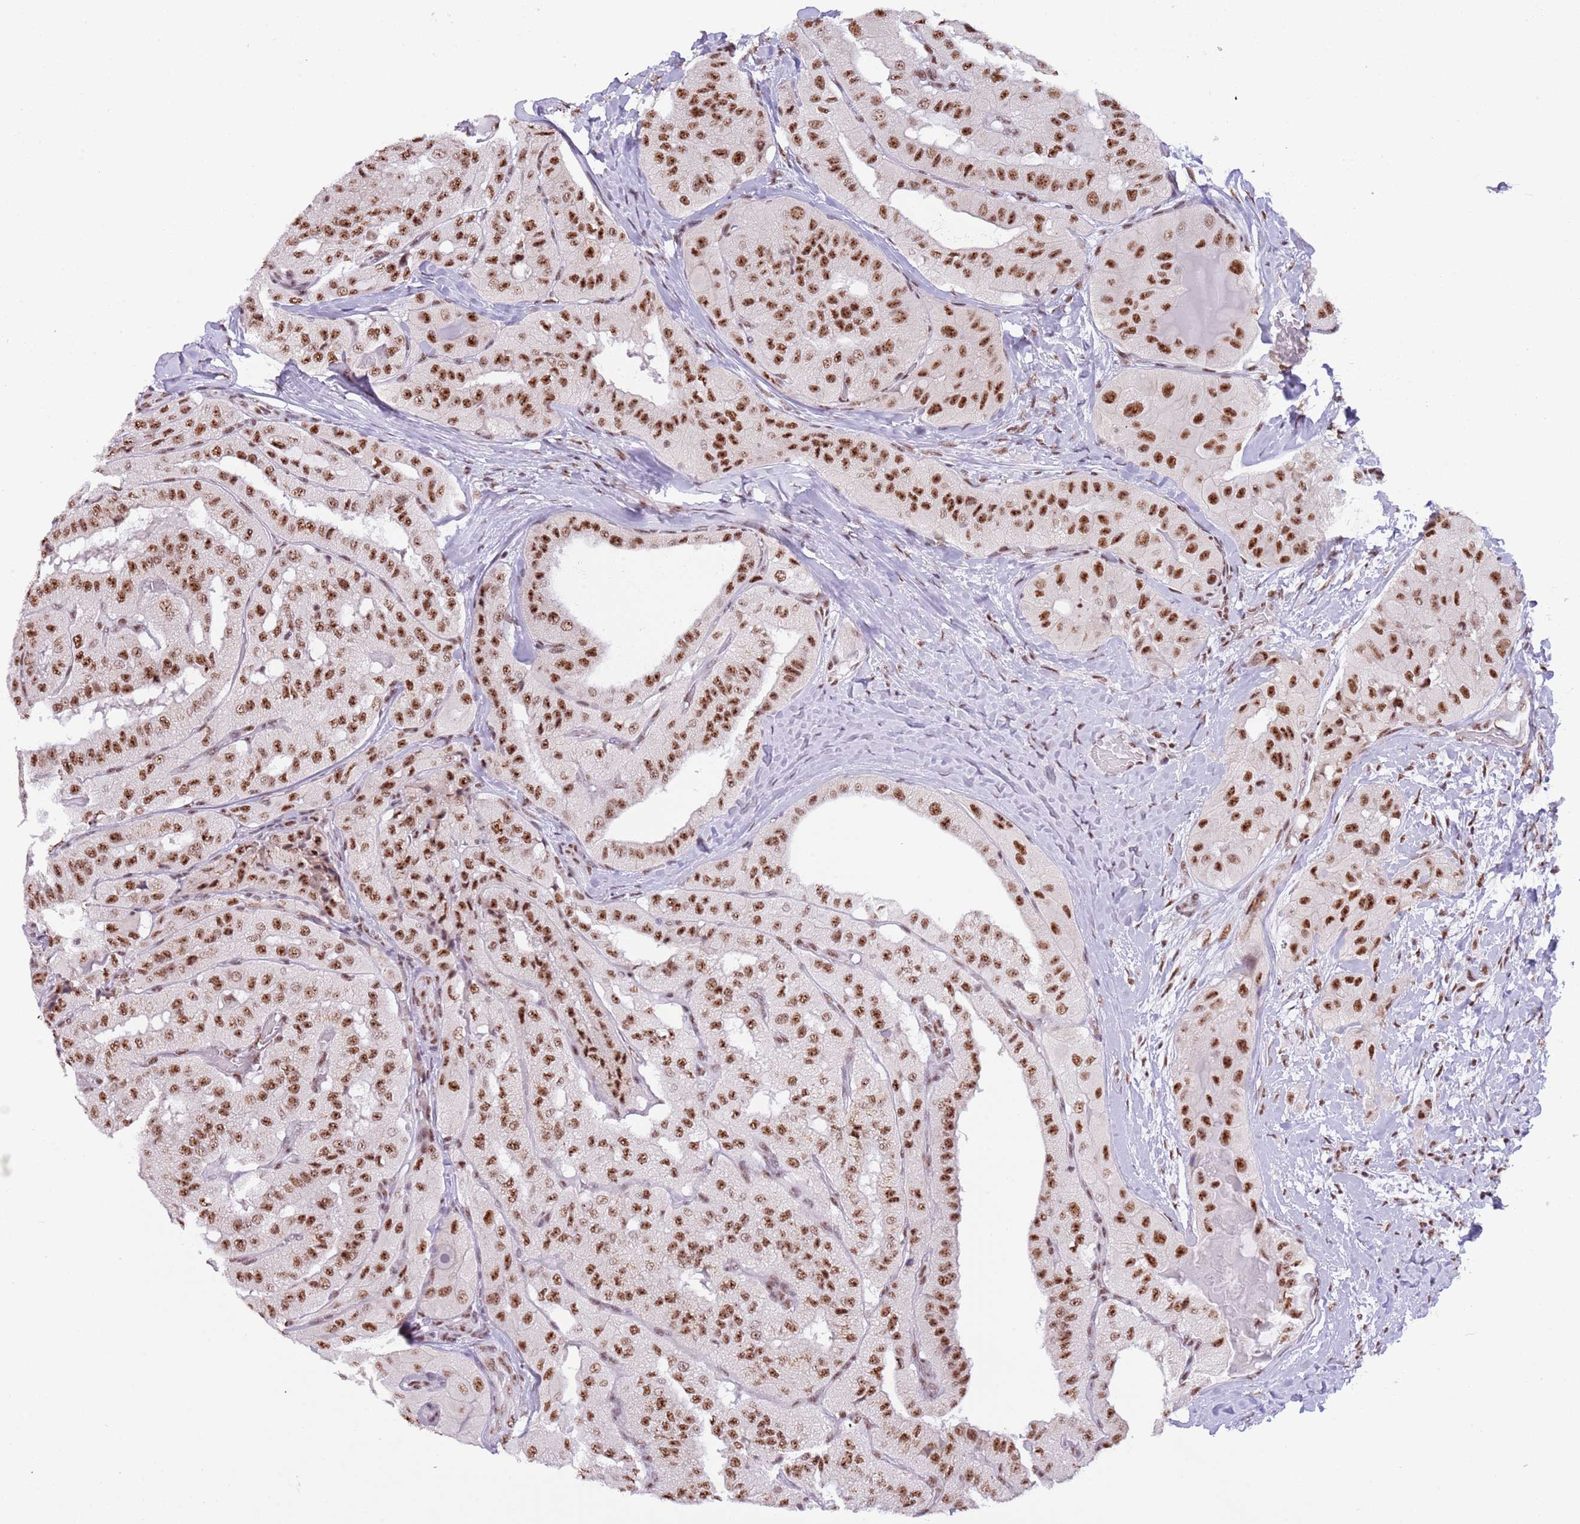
{"staining": {"intensity": "strong", "quantity": ">75%", "location": "nuclear"}, "tissue": "thyroid cancer", "cell_type": "Tumor cells", "image_type": "cancer", "snomed": [{"axis": "morphology", "description": "Normal tissue, NOS"}, {"axis": "morphology", "description": "Papillary adenocarcinoma, NOS"}, {"axis": "topography", "description": "Thyroid gland"}], "caption": "Immunohistochemistry of thyroid cancer demonstrates high levels of strong nuclear positivity in about >75% of tumor cells.", "gene": "SF3A2", "patient": {"sex": "female", "age": 59}}